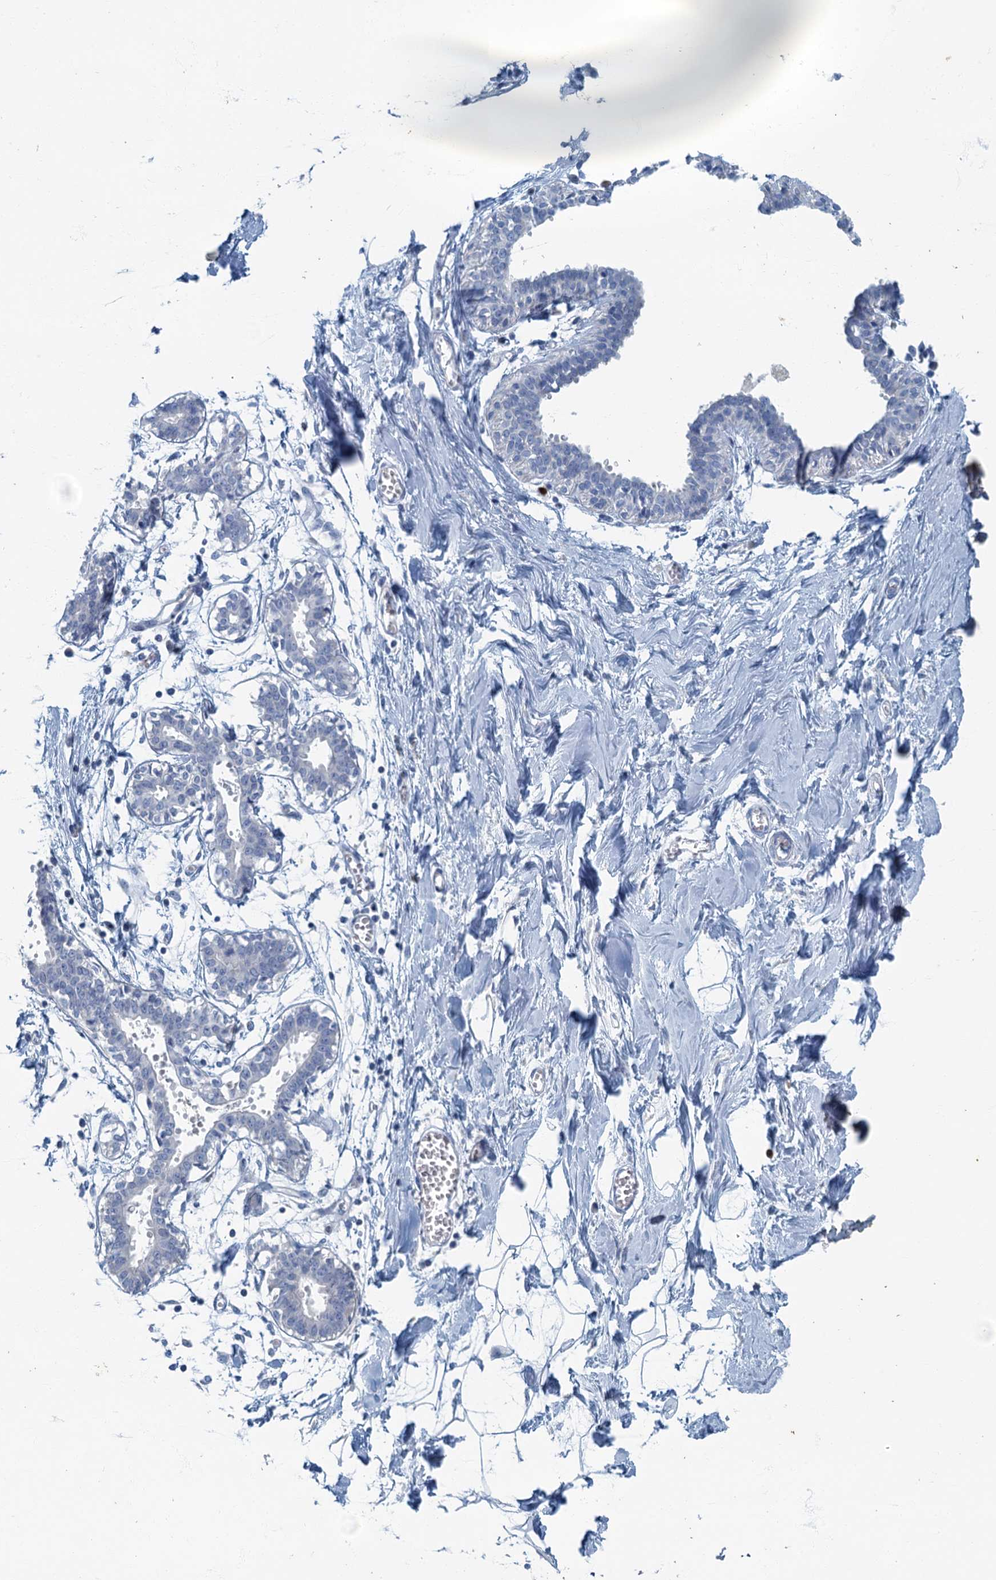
{"staining": {"intensity": "negative", "quantity": "none", "location": "none"}, "tissue": "breast", "cell_type": "Adipocytes", "image_type": "normal", "snomed": [{"axis": "morphology", "description": "Normal tissue, NOS"}, {"axis": "topography", "description": "Breast"}], "caption": "This is a micrograph of immunohistochemistry staining of unremarkable breast, which shows no expression in adipocytes. (DAB IHC with hematoxylin counter stain).", "gene": "ANKDD1A", "patient": {"sex": "female", "age": 27}}